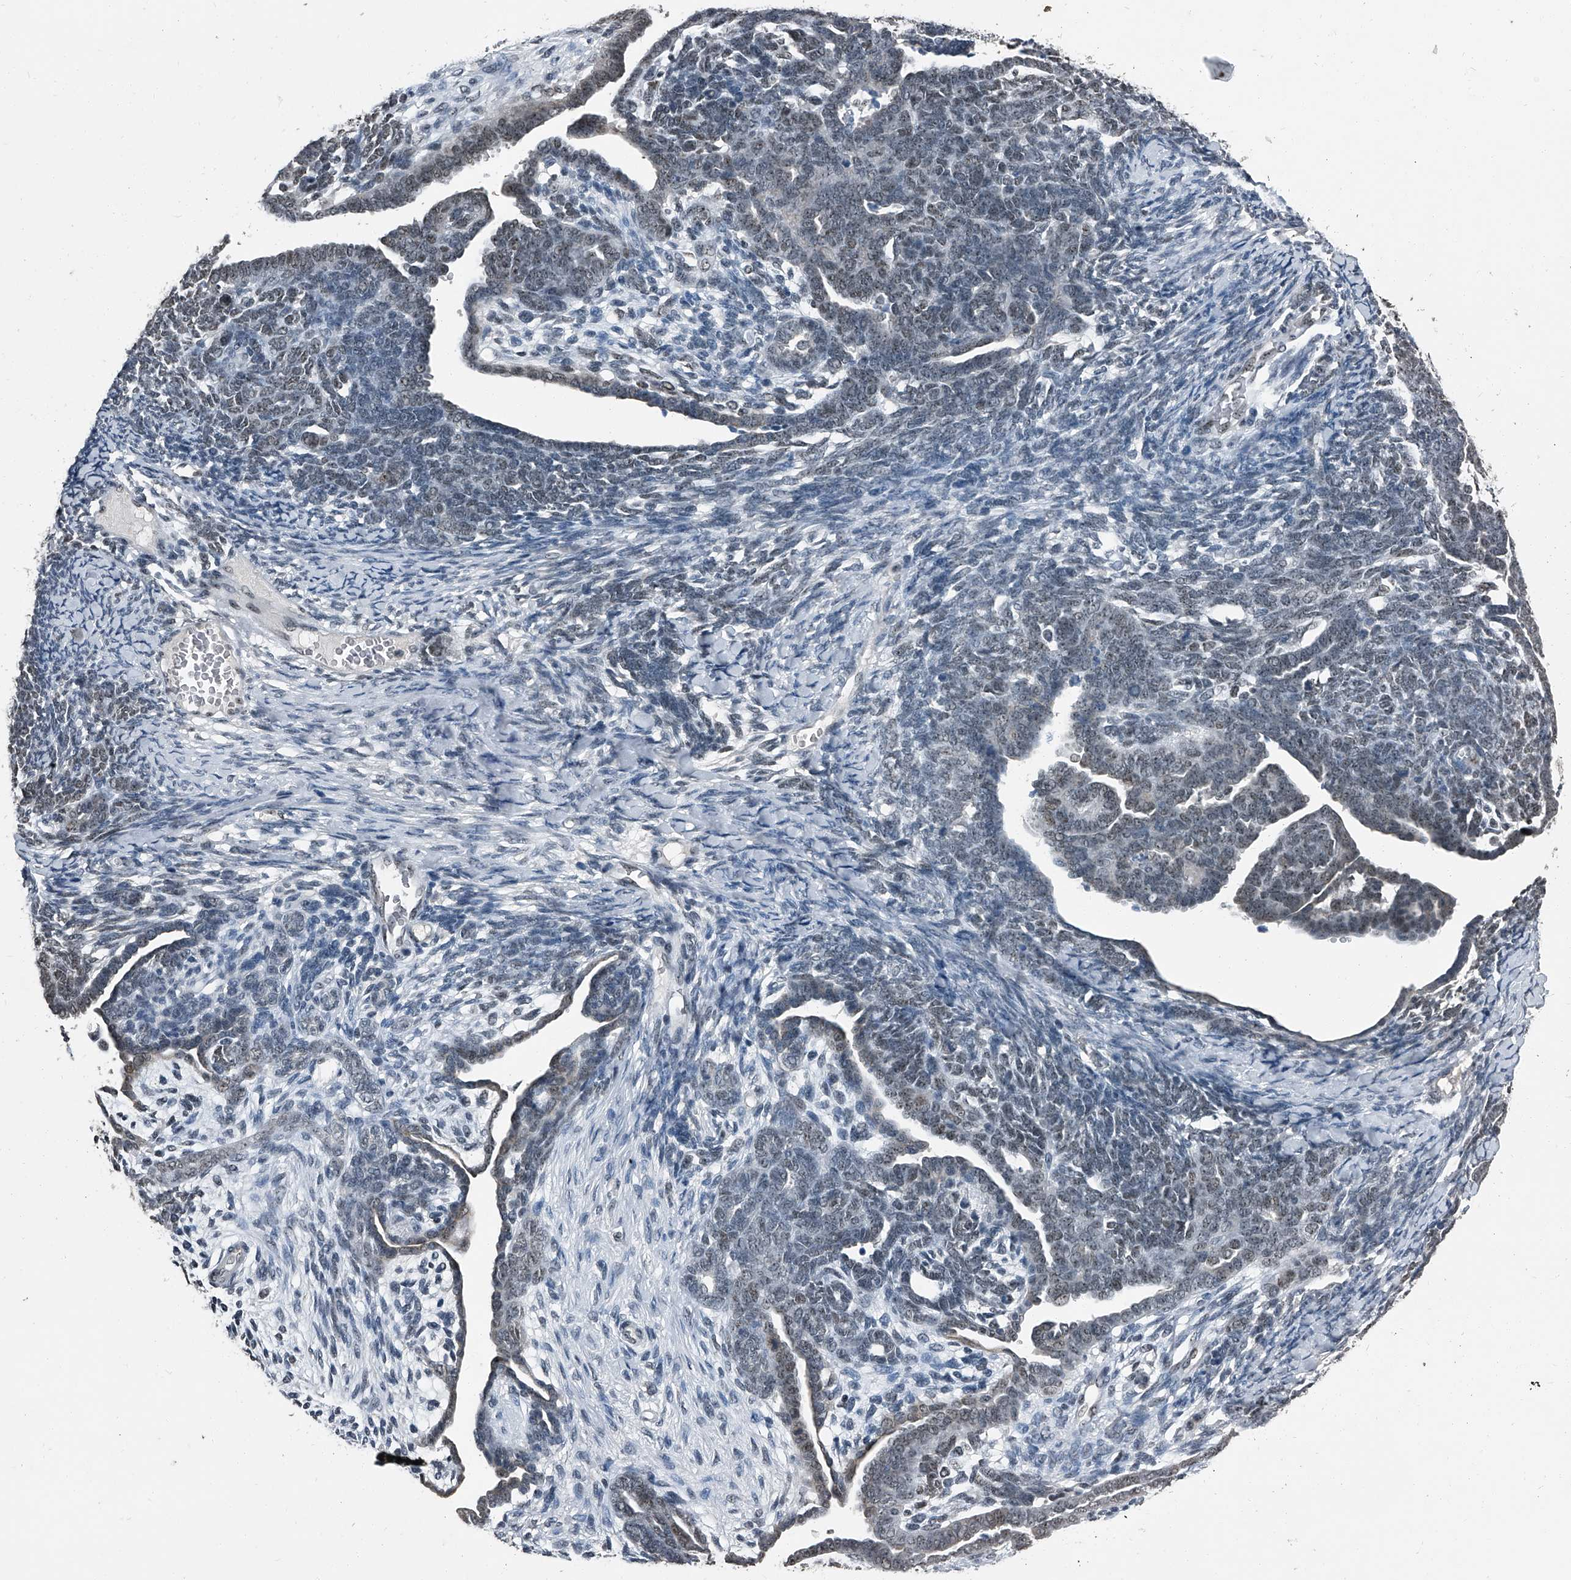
{"staining": {"intensity": "weak", "quantity": ">75%", "location": "nuclear"}, "tissue": "endometrial cancer", "cell_type": "Tumor cells", "image_type": "cancer", "snomed": [{"axis": "morphology", "description": "Neoplasm, malignant, NOS"}, {"axis": "topography", "description": "Endometrium"}], "caption": "Weak nuclear expression is seen in approximately >75% of tumor cells in endometrial cancer.", "gene": "TCOF1", "patient": {"sex": "female", "age": 74}}